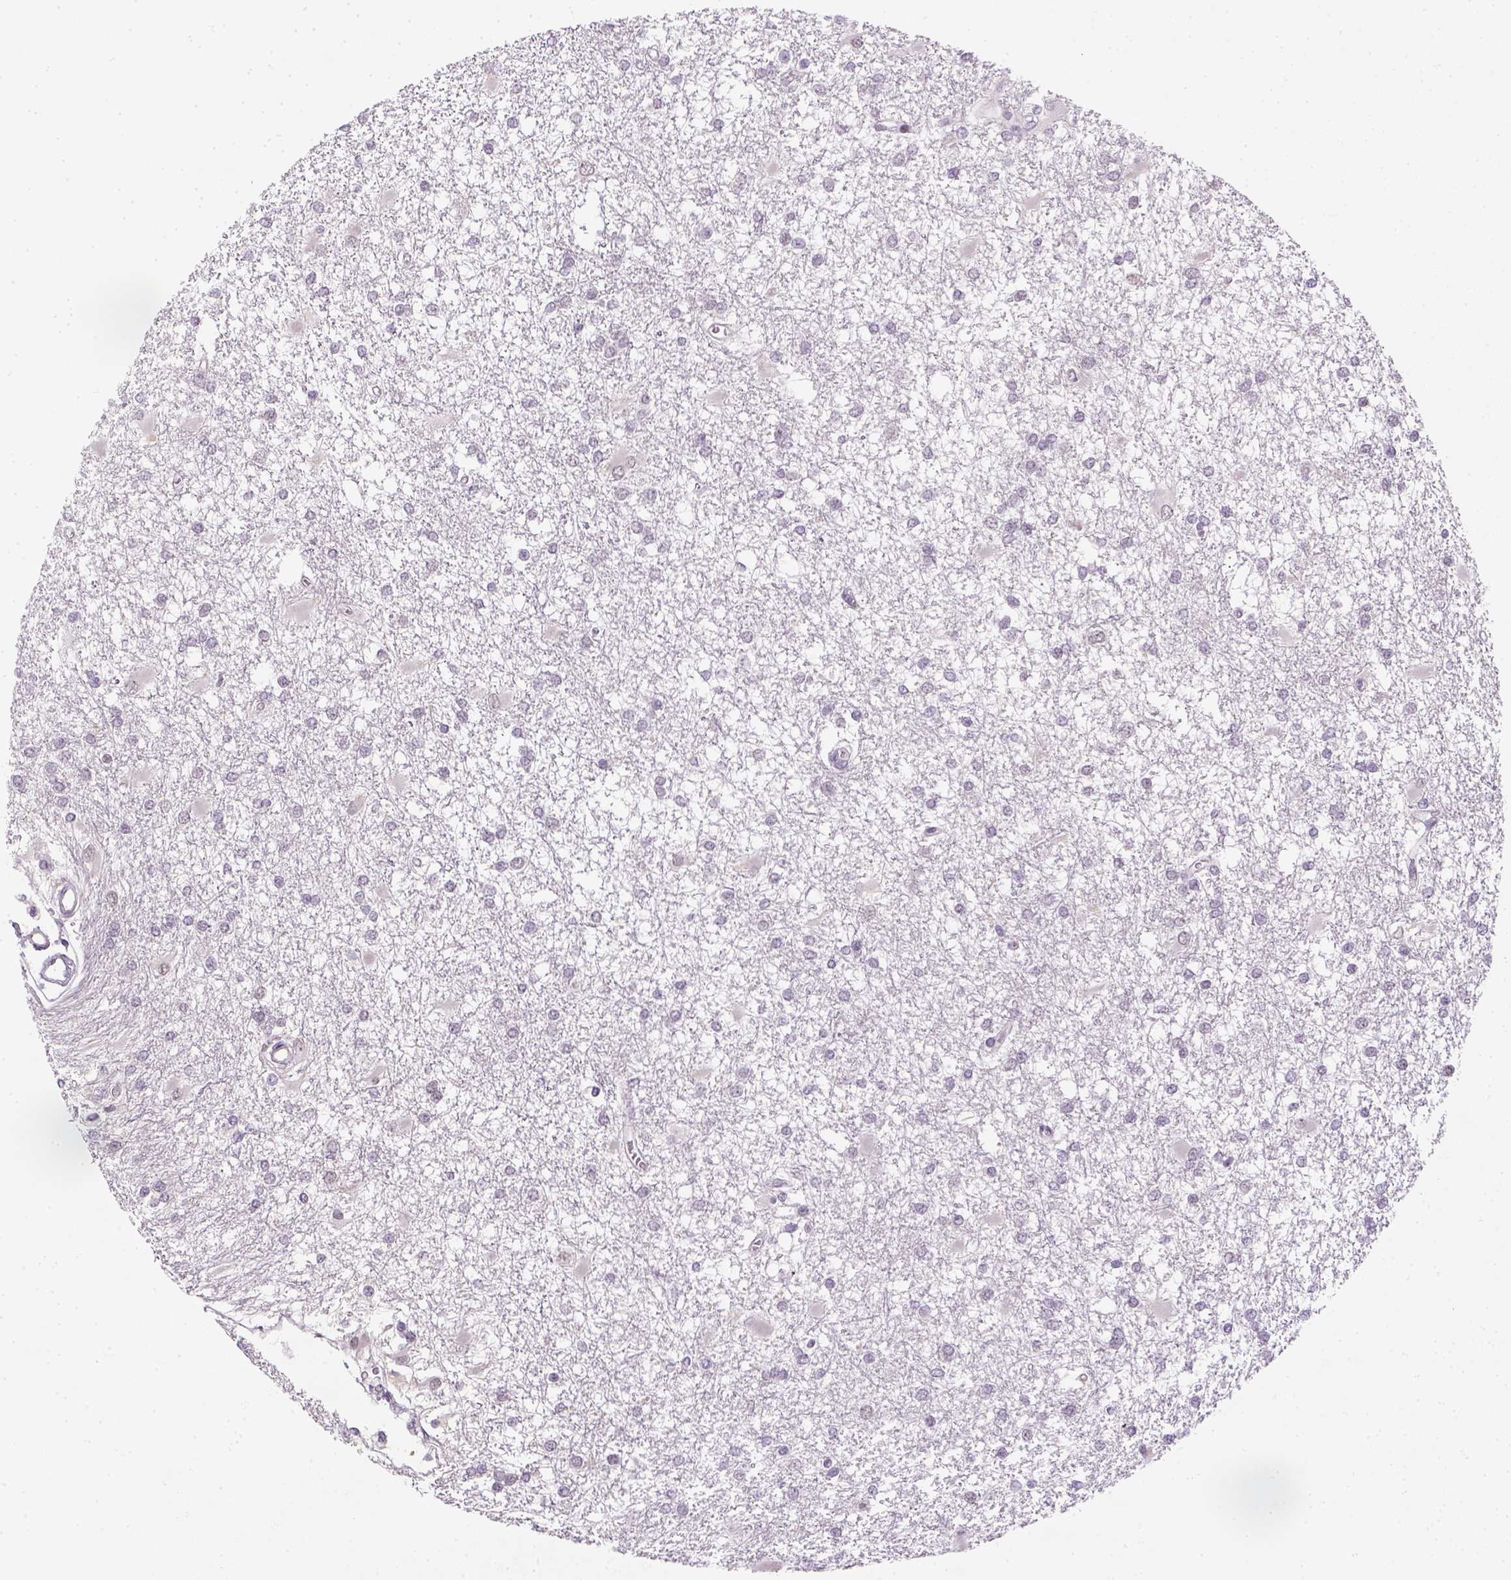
{"staining": {"intensity": "negative", "quantity": "none", "location": "none"}, "tissue": "glioma", "cell_type": "Tumor cells", "image_type": "cancer", "snomed": [{"axis": "morphology", "description": "Glioma, malignant, High grade"}, {"axis": "topography", "description": "Cerebral cortex"}], "caption": "IHC micrograph of glioma stained for a protein (brown), which shows no positivity in tumor cells.", "gene": "MAGEB3", "patient": {"sex": "male", "age": 79}}